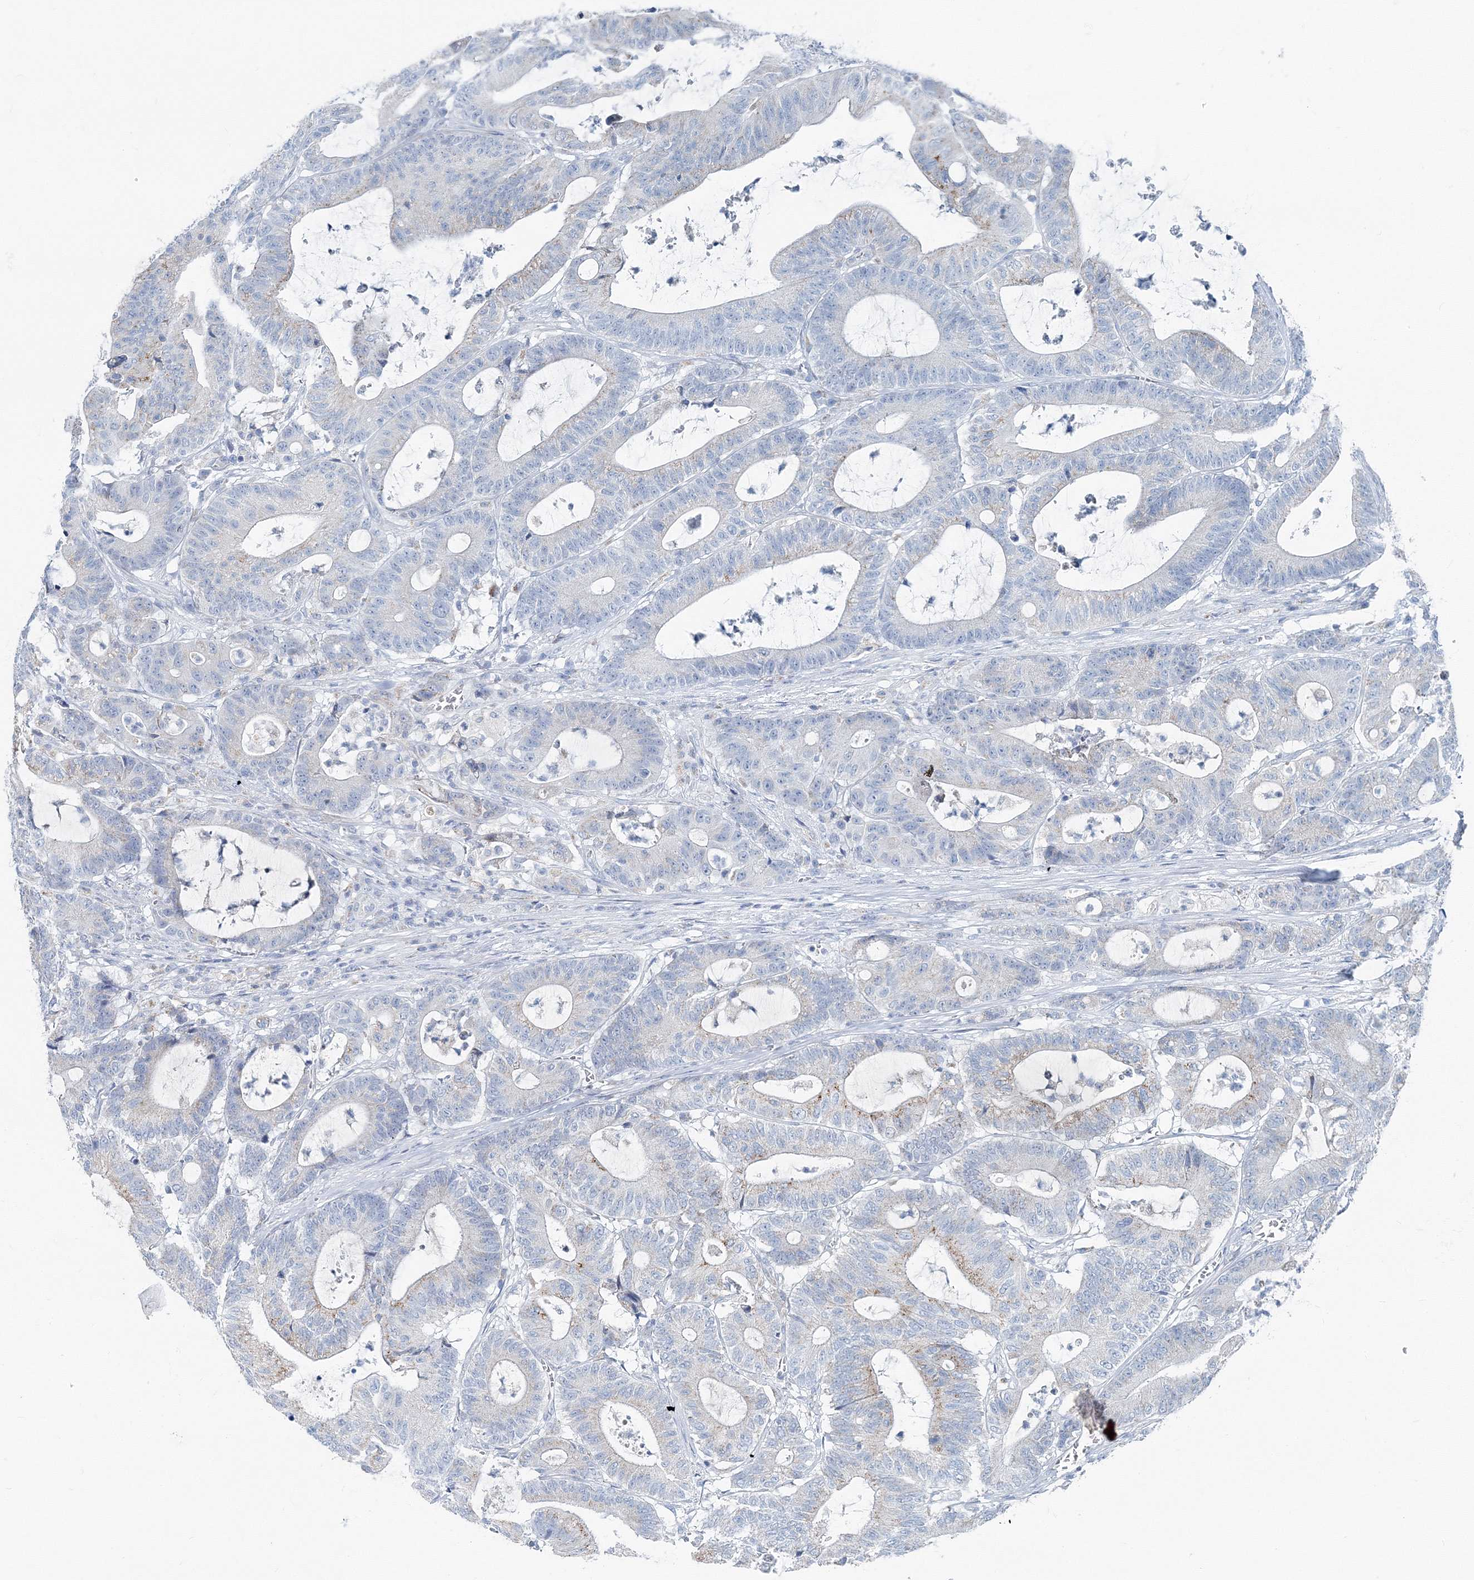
{"staining": {"intensity": "weak", "quantity": "<25%", "location": "cytoplasmic/membranous"}, "tissue": "colorectal cancer", "cell_type": "Tumor cells", "image_type": "cancer", "snomed": [{"axis": "morphology", "description": "Adenocarcinoma, NOS"}, {"axis": "topography", "description": "Colon"}], "caption": "A photomicrograph of adenocarcinoma (colorectal) stained for a protein shows no brown staining in tumor cells.", "gene": "GABARAPL2", "patient": {"sex": "female", "age": 84}}